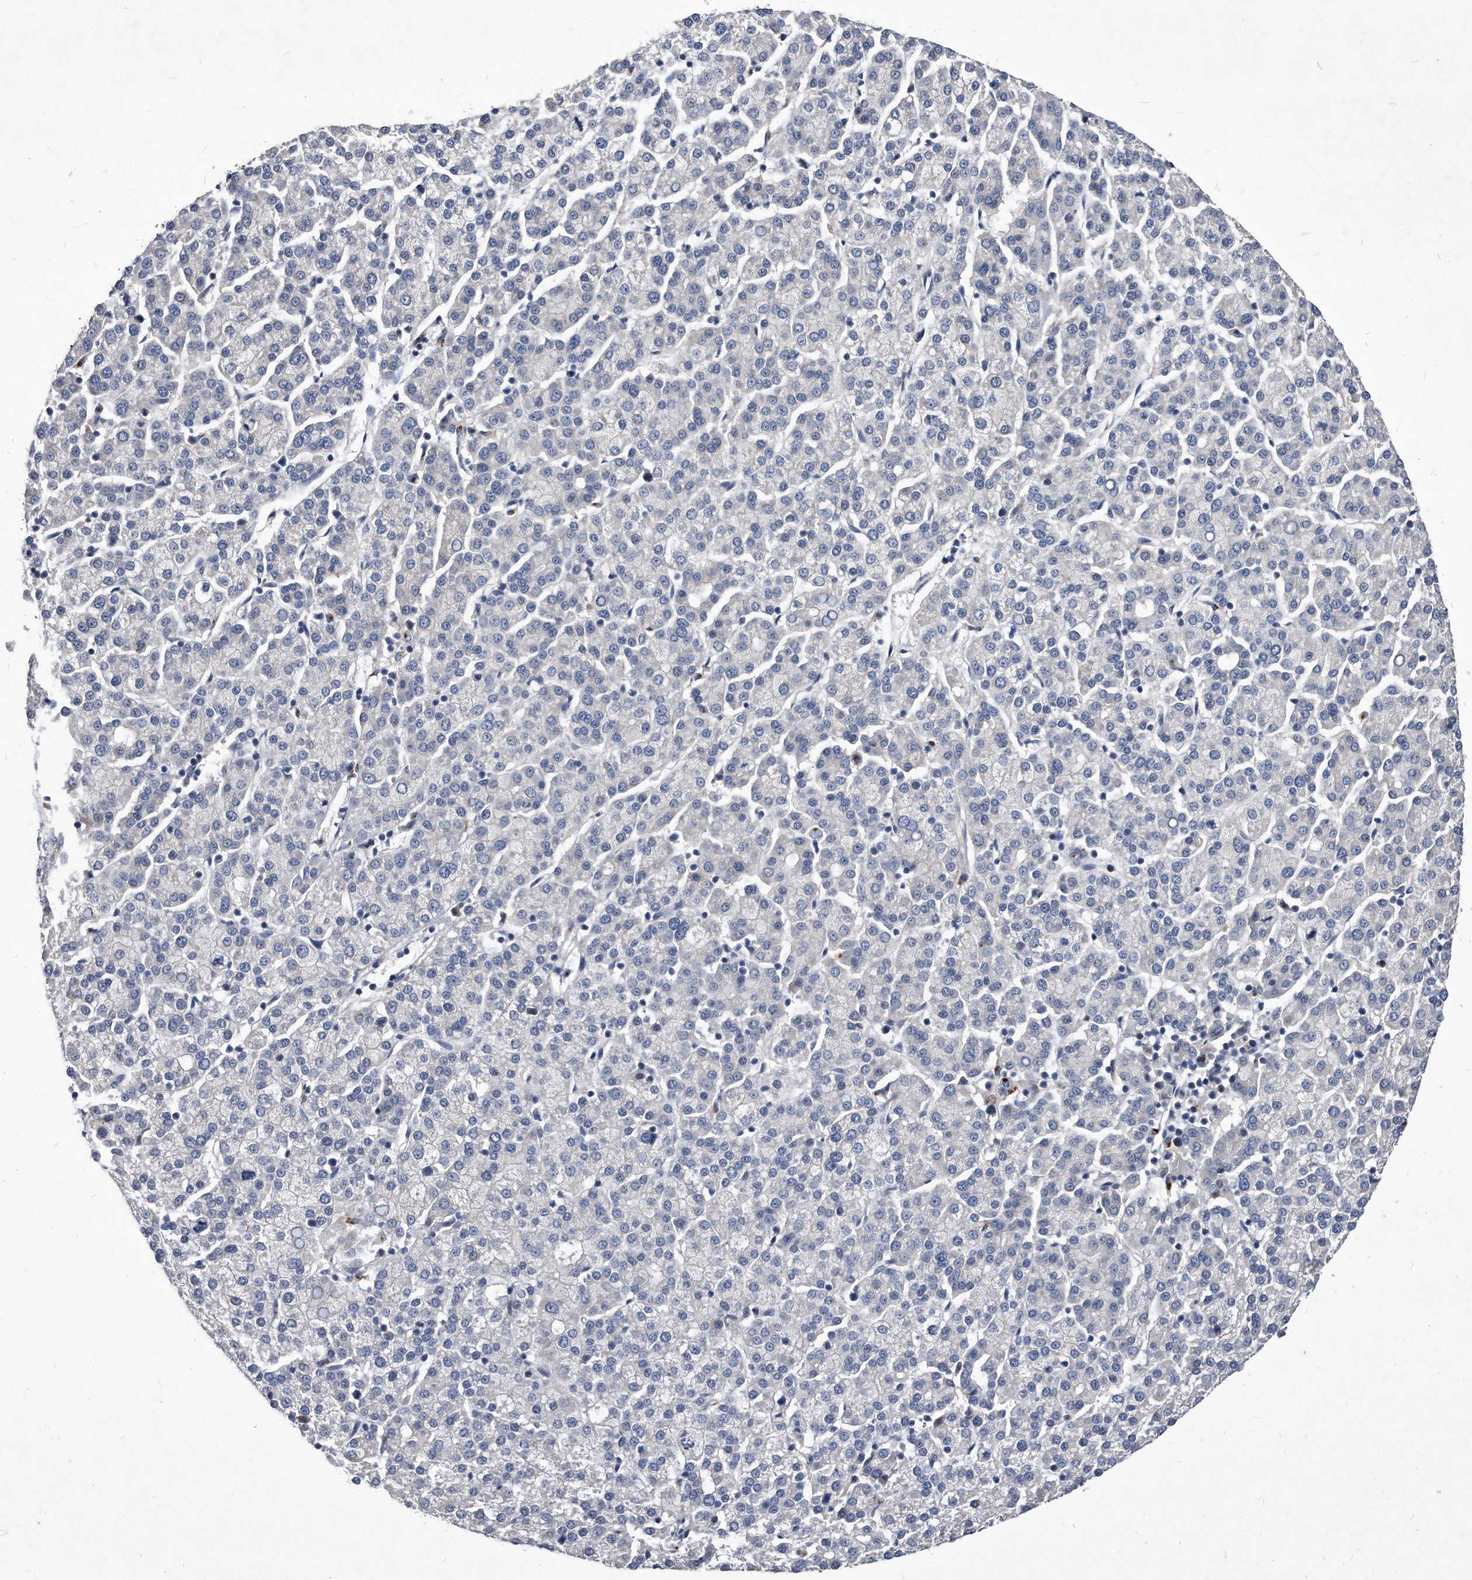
{"staining": {"intensity": "negative", "quantity": "none", "location": "none"}, "tissue": "liver cancer", "cell_type": "Tumor cells", "image_type": "cancer", "snomed": [{"axis": "morphology", "description": "Carcinoma, Hepatocellular, NOS"}, {"axis": "topography", "description": "Liver"}], "caption": "Immunohistochemistry (IHC) of liver cancer (hepatocellular carcinoma) shows no positivity in tumor cells.", "gene": "MGAT4A", "patient": {"sex": "female", "age": 58}}